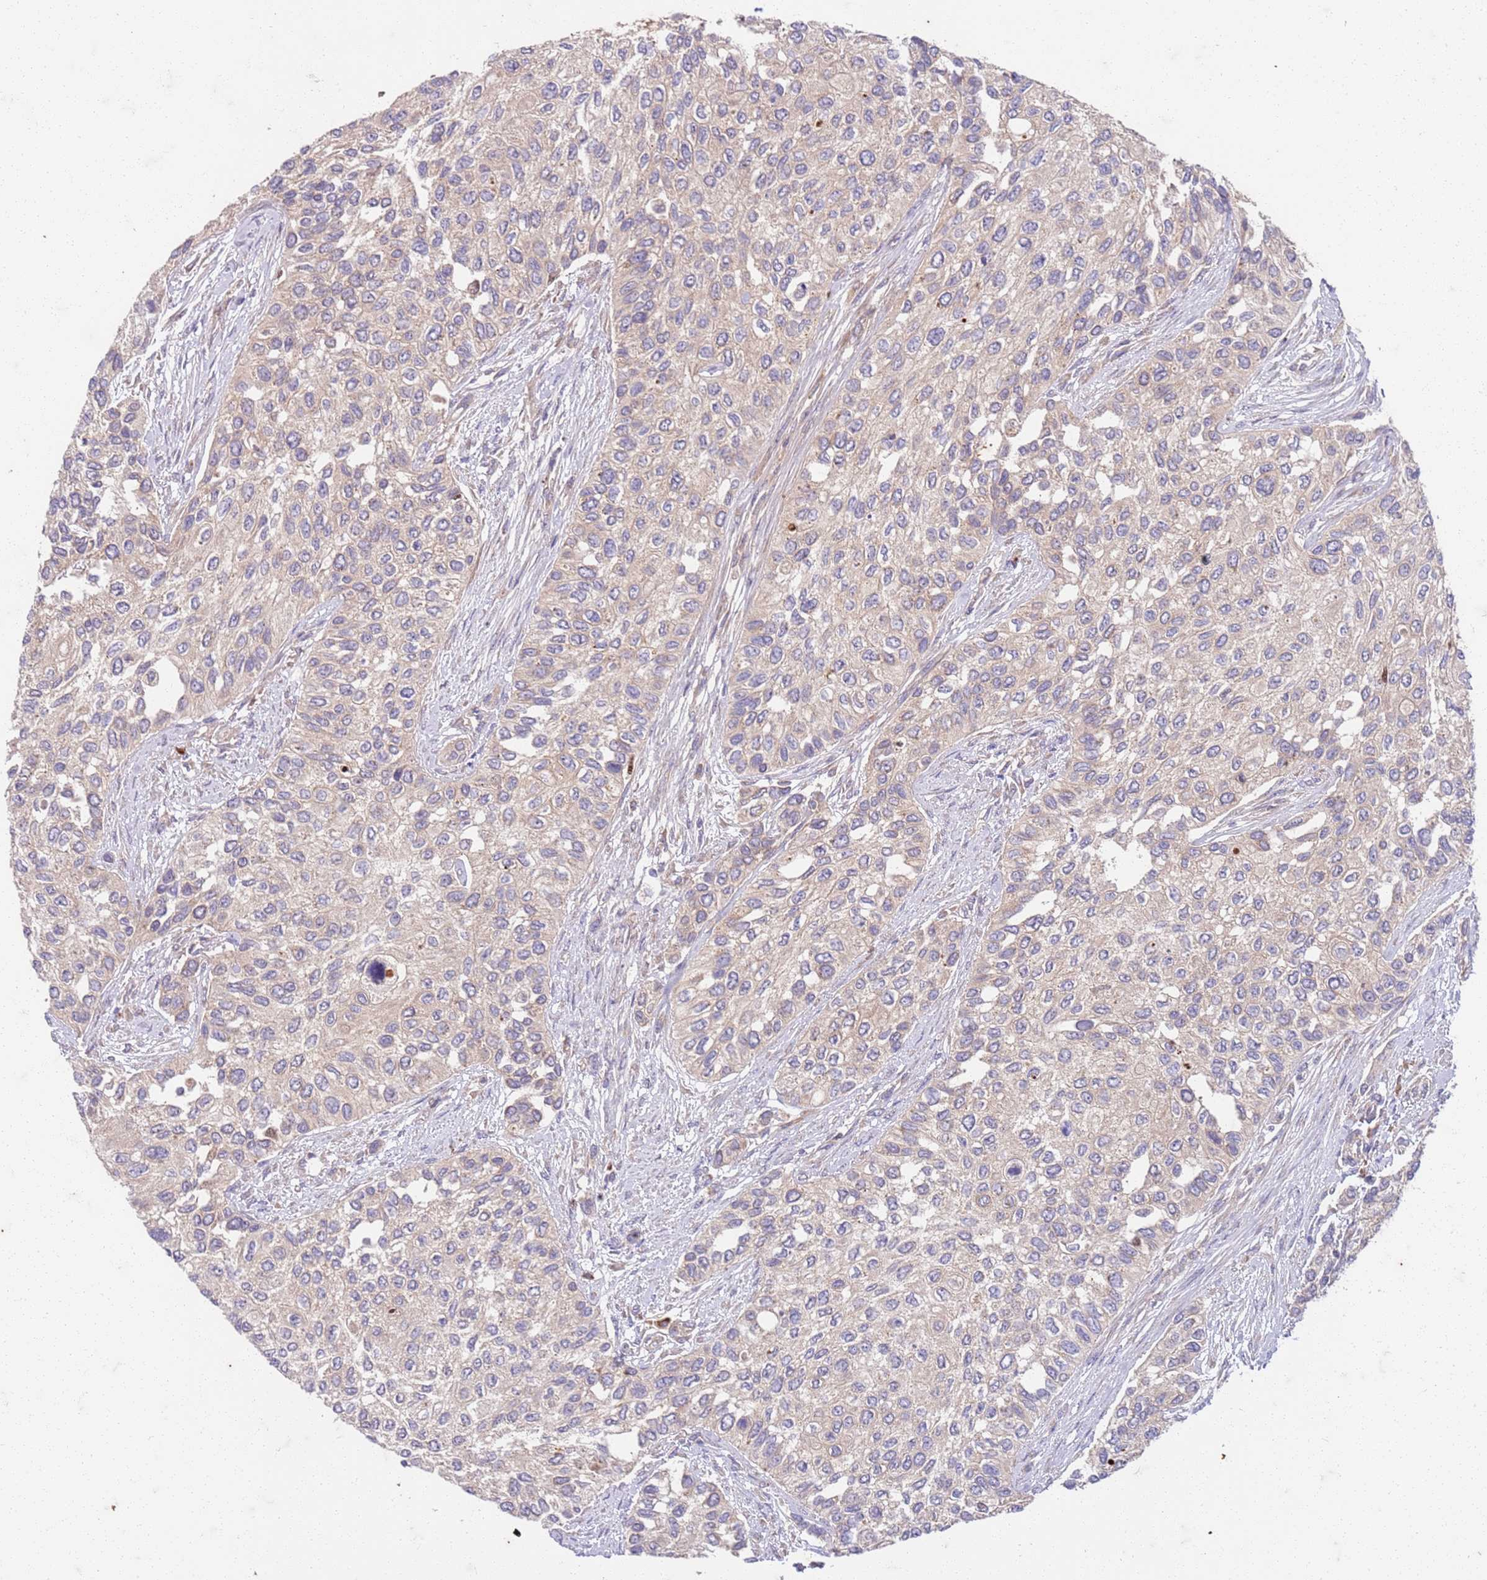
{"staining": {"intensity": "weak", "quantity": "<25%", "location": "cytoplasmic/membranous"}, "tissue": "urothelial cancer", "cell_type": "Tumor cells", "image_type": "cancer", "snomed": [{"axis": "morphology", "description": "Normal tissue, NOS"}, {"axis": "morphology", "description": "Urothelial carcinoma, High grade"}, {"axis": "topography", "description": "Vascular tissue"}, {"axis": "topography", "description": "Urinary bladder"}], "caption": "Tumor cells are negative for protein expression in human high-grade urothelial carcinoma. Brightfield microscopy of immunohistochemistry stained with DAB (3,3'-diaminobenzidine) (brown) and hematoxylin (blue), captured at high magnification.", "gene": "OSBP", "patient": {"sex": "female", "age": 56}}